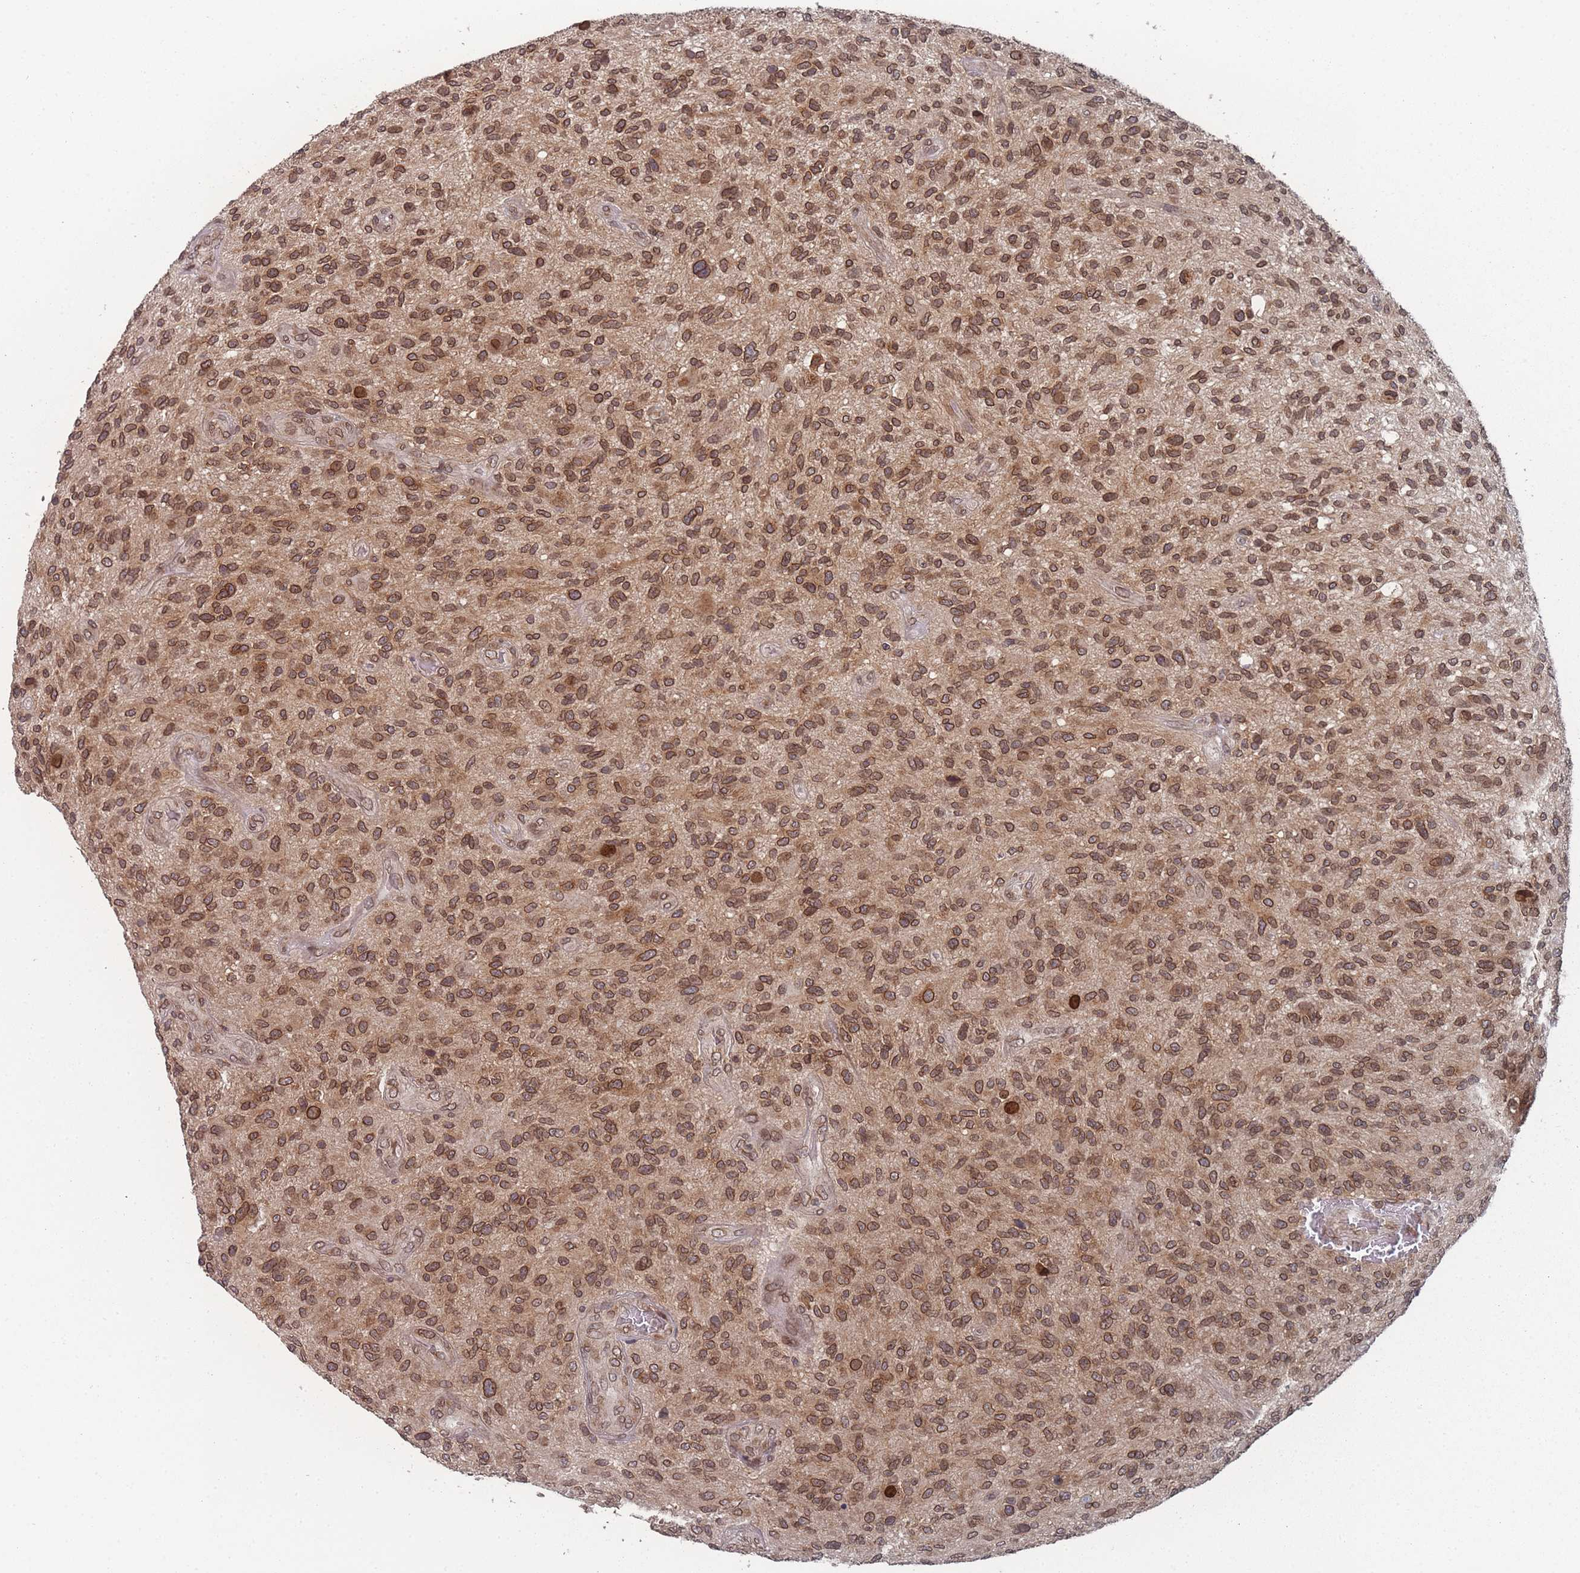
{"staining": {"intensity": "moderate", "quantity": ">75%", "location": "cytoplasmic/membranous,nuclear"}, "tissue": "glioma", "cell_type": "Tumor cells", "image_type": "cancer", "snomed": [{"axis": "morphology", "description": "Glioma, malignant, High grade"}, {"axis": "topography", "description": "Brain"}], "caption": "This image reveals malignant high-grade glioma stained with IHC to label a protein in brown. The cytoplasmic/membranous and nuclear of tumor cells show moderate positivity for the protein. Nuclei are counter-stained blue.", "gene": "TBC1D25", "patient": {"sex": "male", "age": 47}}